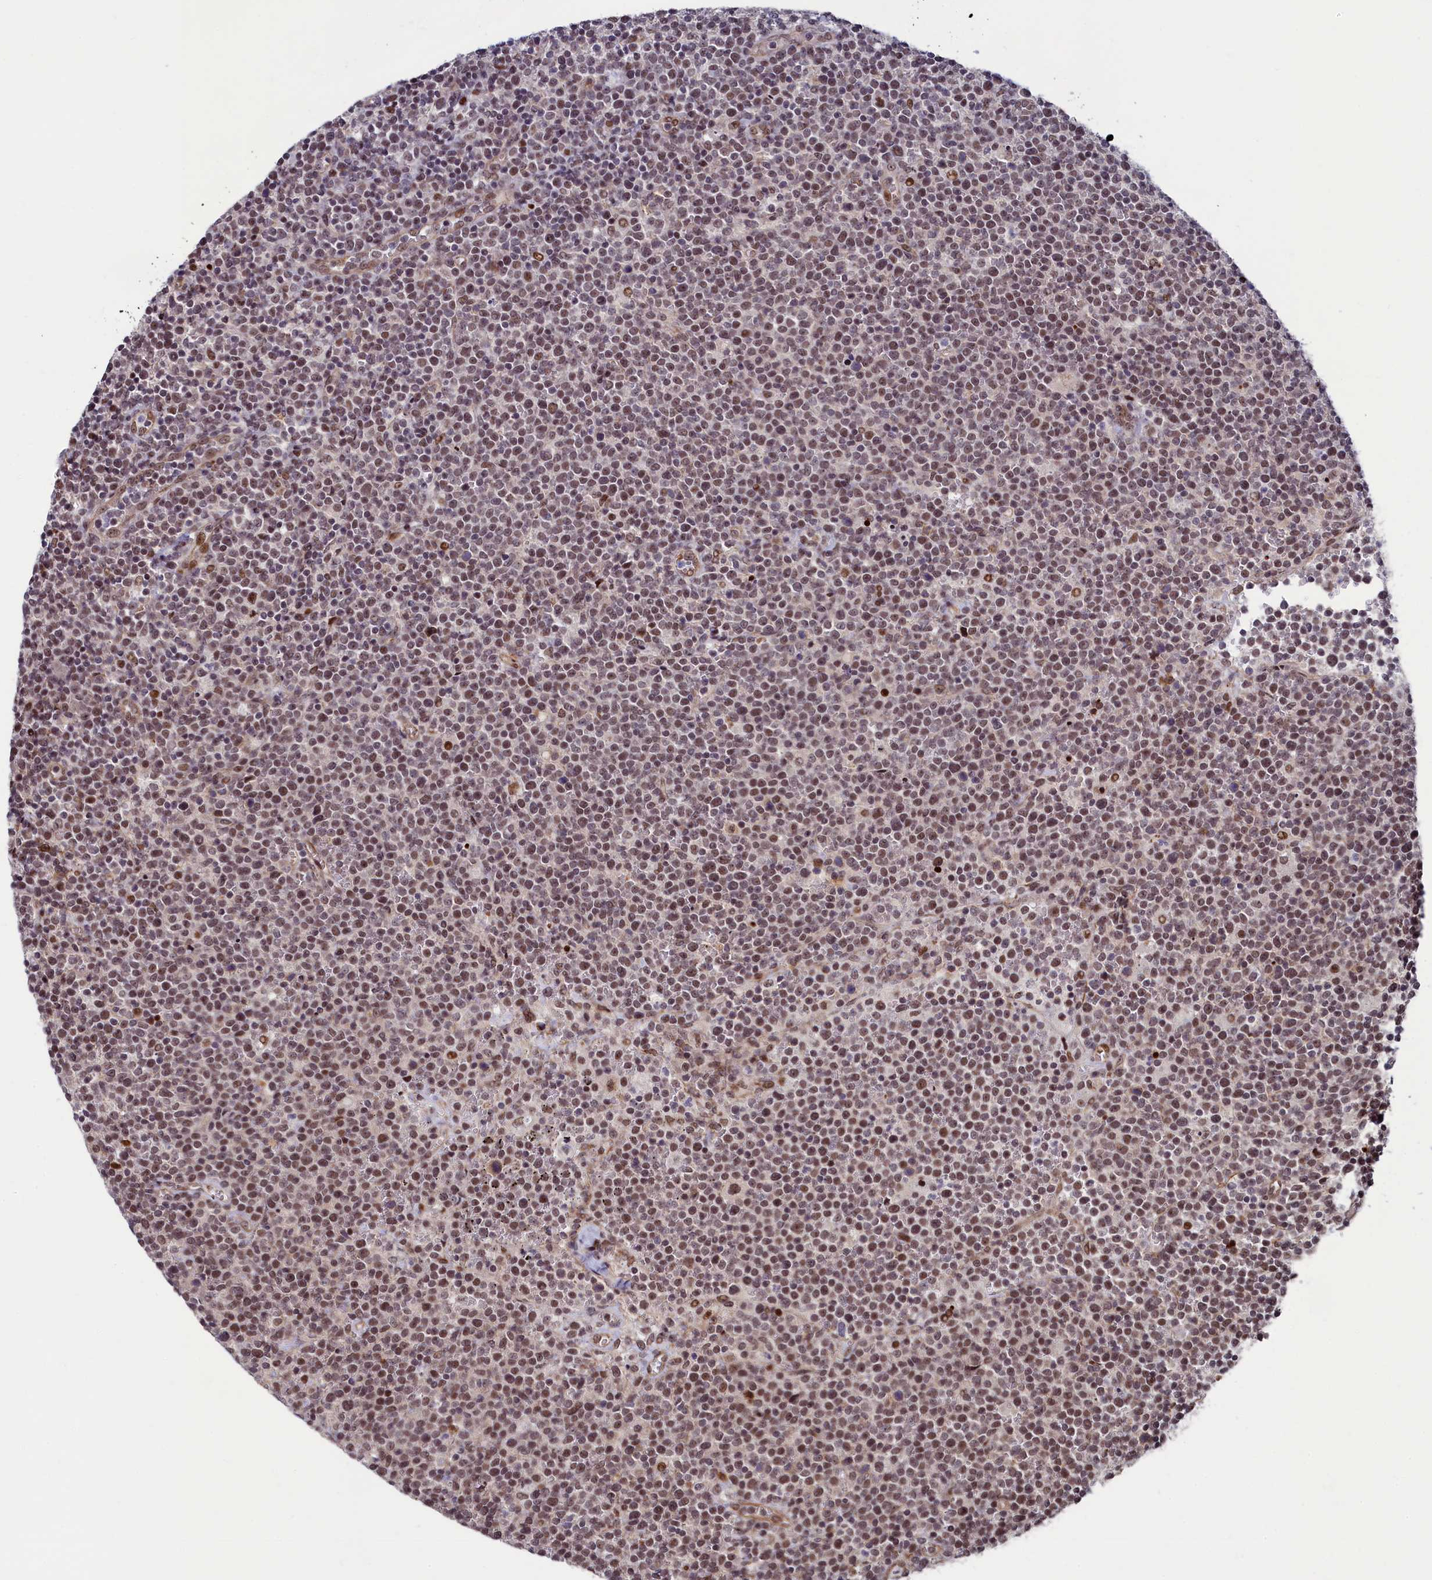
{"staining": {"intensity": "moderate", "quantity": "25%-75%", "location": "nuclear"}, "tissue": "lymphoma", "cell_type": "Tumor cells", "image_type": "cancer", "snomed": [{"axis": "morphology", "description": "Malignant lymphoma, non-Hodgkin's type, High grade"}, {"axis": "topography", "description": "Lymph node"}], "caption": "This is a micrograph of immunohistochemistry (IHC) staining of high-grade malignant lymphoma, non-Hodgkin's type, which shows moderate staining in the nuclear of tumor cells.", "gene": "LEO1", "patient": {"sex": "male", "age": 61}}